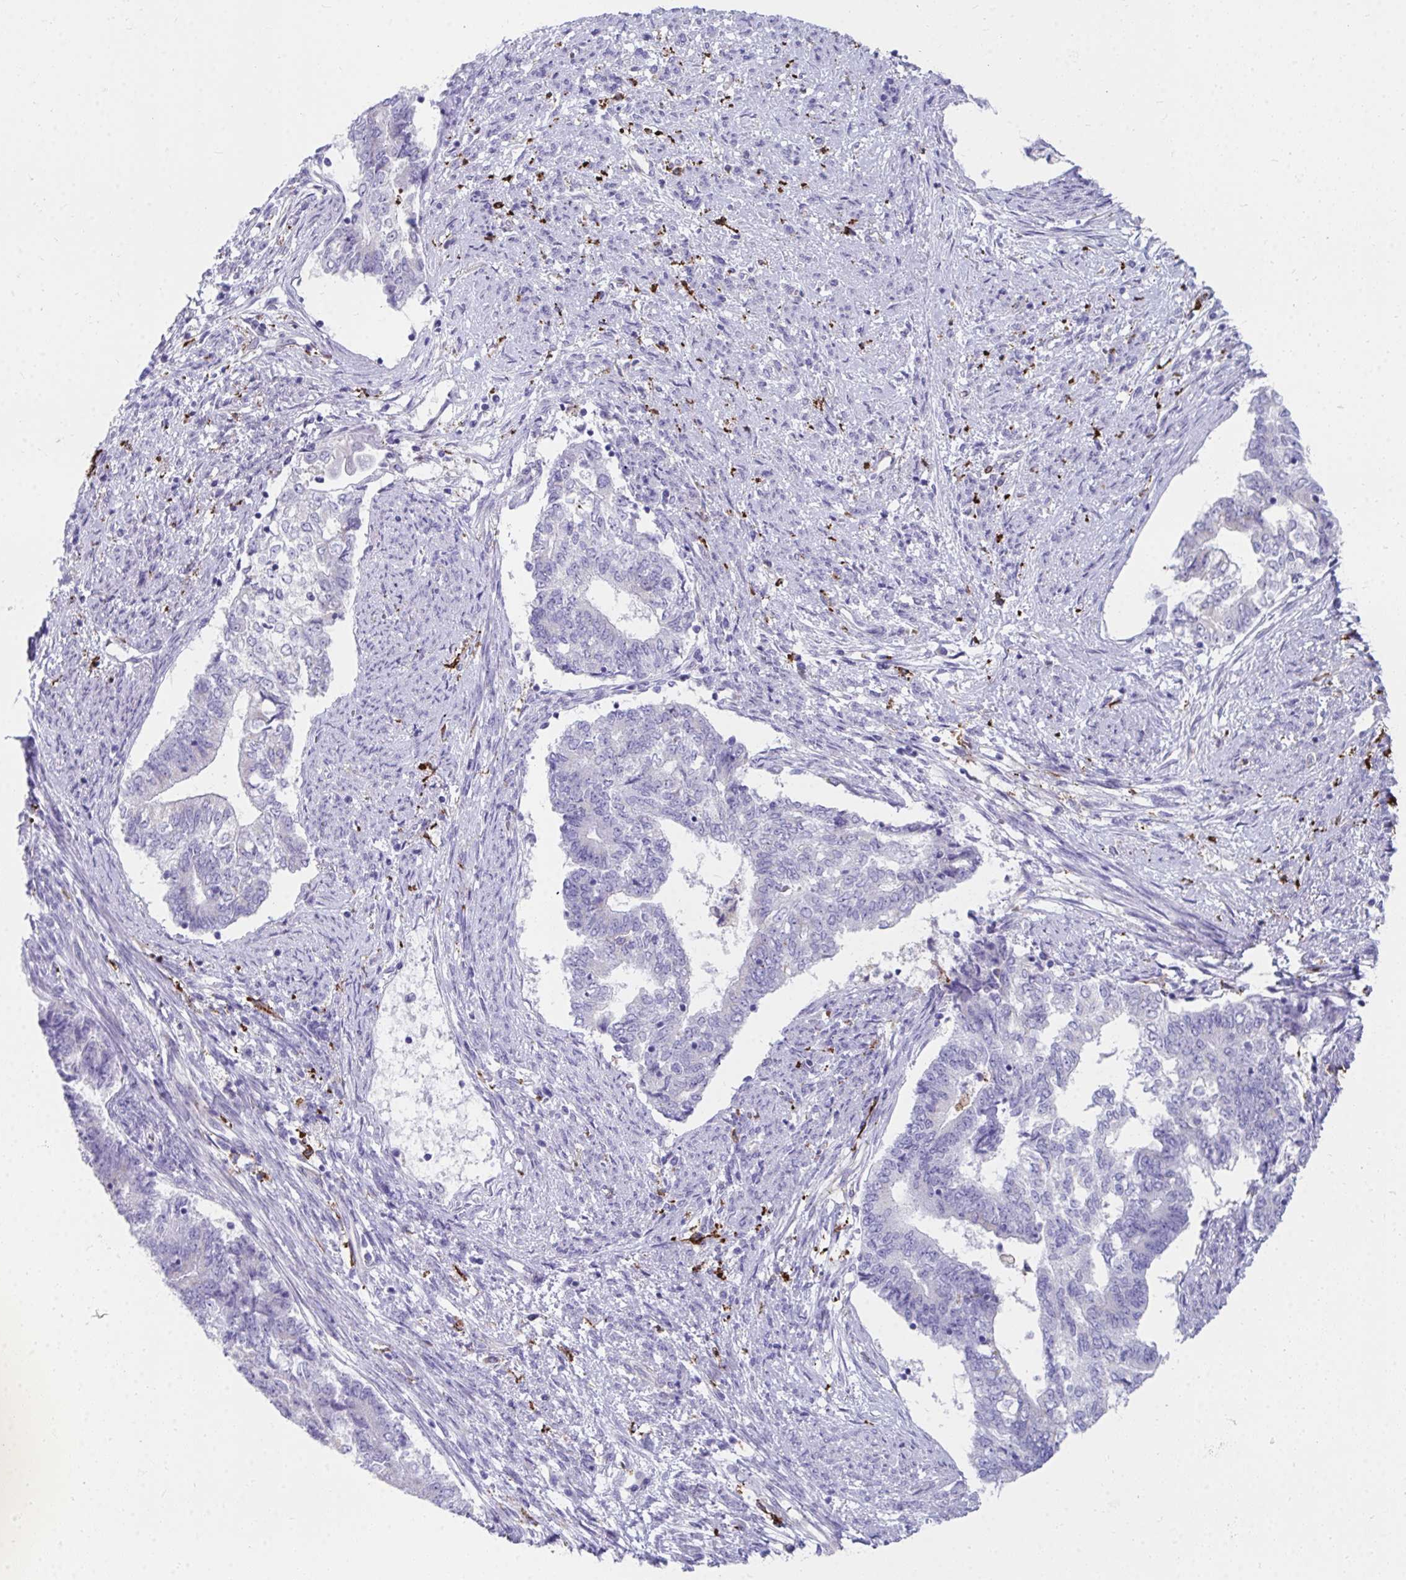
{"staining": {"intensity": "negative", "quantity": "none", "location": "none"}, "tissue": "endometrial cancer", "cell_type": "Tumor cells", "image_type": "cancer", "snomed": [{"axis": "morphology", "description": "Adenocarcinoma, NOS"}, {"axis": "topography", "description": "Endometrium"}], "caption": "Tumor cells are negative for protein expression in human endometrial cancer.", "gene": "CD163", "patient": {"sex": "female", "age": 65}}